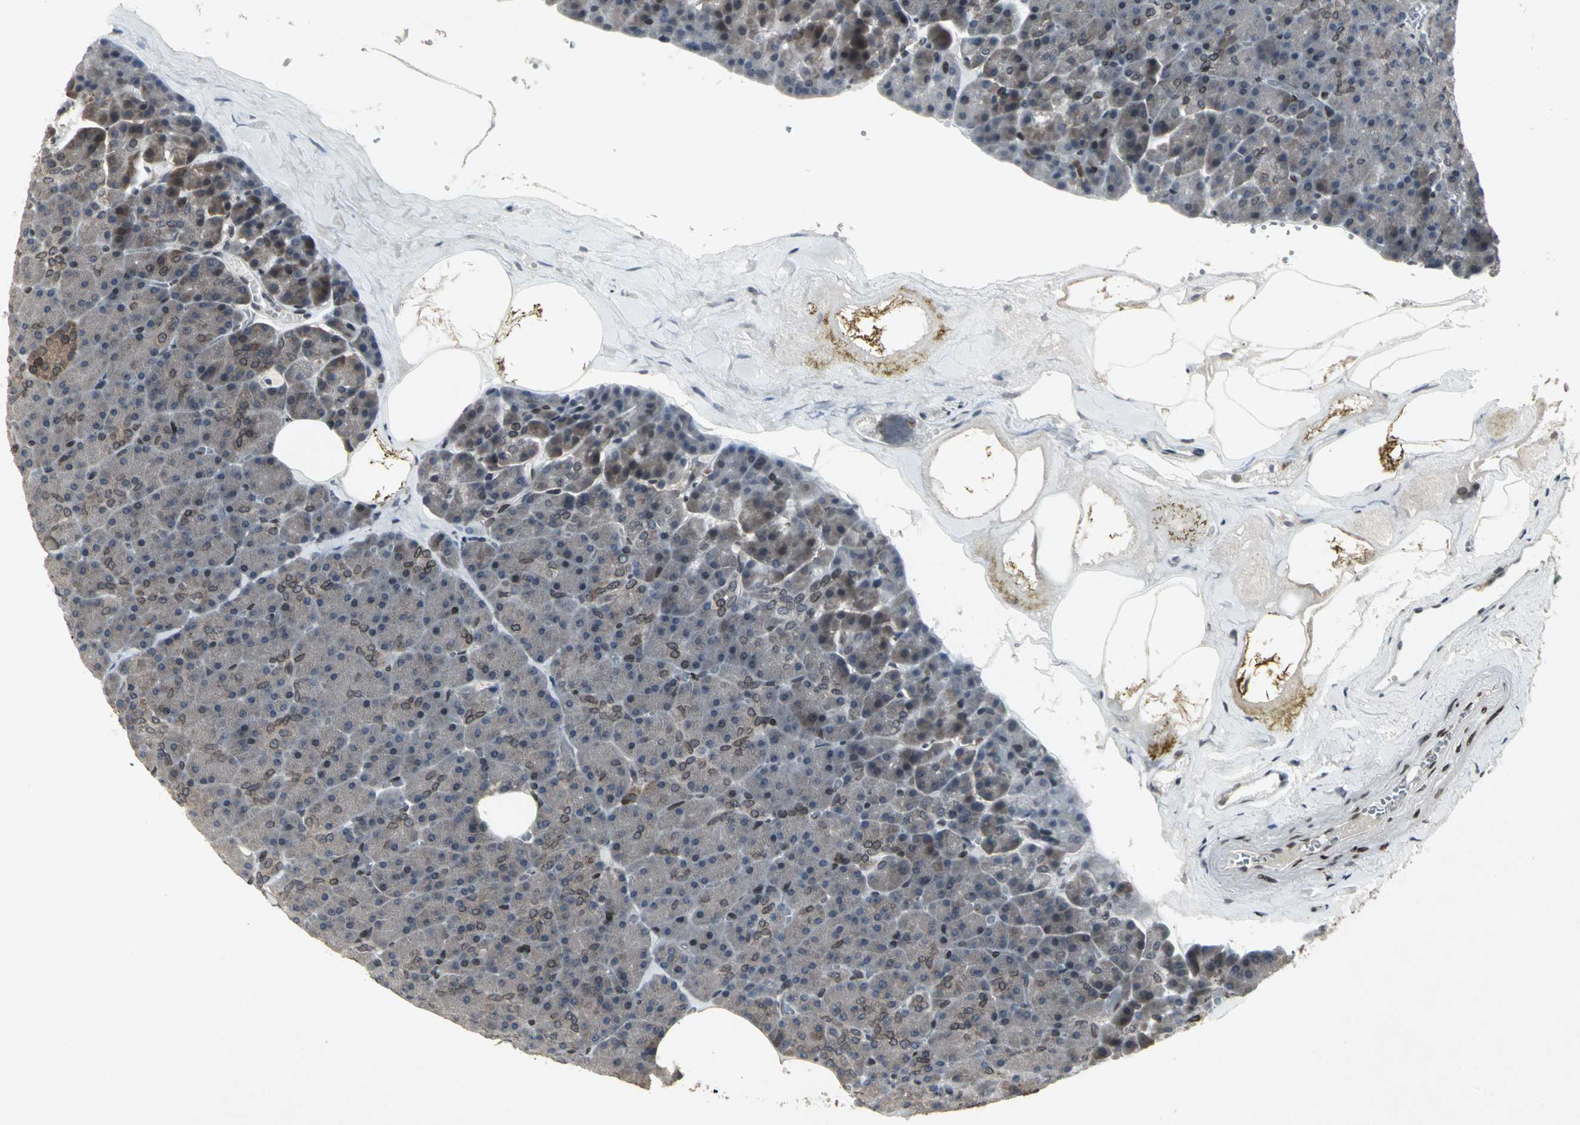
{"staining": {"intensity": "moderate", "quantity": "<25%", "location": "cytoplasmic/membranous,nuclear"}, "tissue": "pancreas", "cell_type": "Exocrine glandular cells", "image_type": "normal", "snomed": [{"axis": "morphology", "description": "Normal tissue, NOS"}, {"axis": "topography", "description": "Pancreas"}], "caption": "A brown stain highlights moderate cytoplasmic/membranous,nuclear positivity of a protein in exocrine glandular cells of unremarkable pancreas. (DAB (3,3'-diaminobenzidine) IHC with brightfield microscopy, high magnification).", "gene": "SH2B3", "patient": {"sex": "female", "age": 35}}